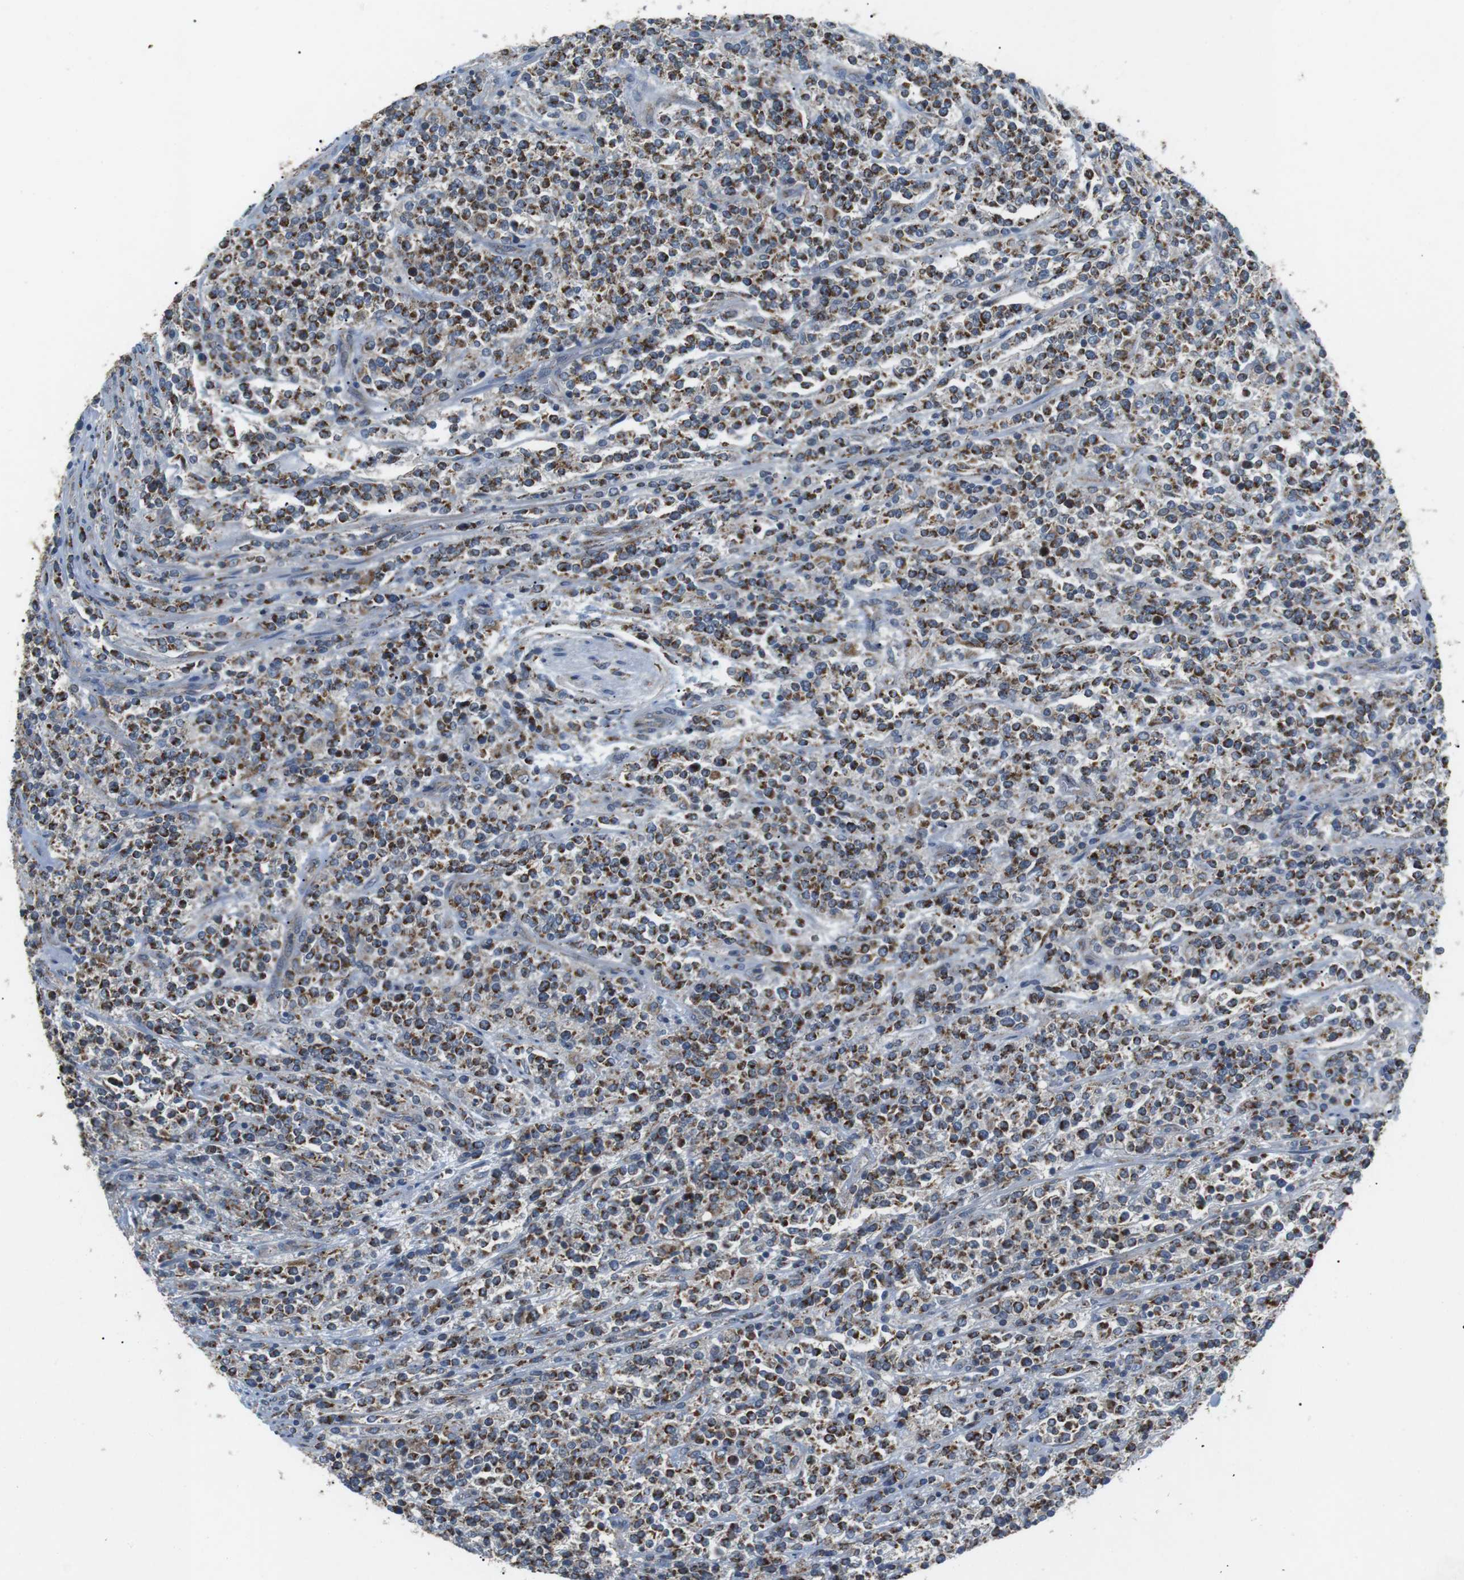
{"staining": {"intensity": "strong", "quantity": ">75%", "location": "cytoplasmic/membranous"}, "tissue": "lymphoma", "cell_type": "Tumor cells", "image_type": "cancer", "snomed": [{"axis": "morphology", "description": "Malignant lymphoma, non-Hodgkin's type, High grade"}, {"axis": "topography", "description": "Soft tissue"}], "caption": "Strong cytoplasmic/membranous protein positivity is present in about >75% of tumor cells in malignant lymphoma, non-Hodgkin's type (high-grade). (DAB IHC, brown staining for protein, blue staining for nuclei).", "gene": "BACE1", "patient": {"sex": "male", "age": 18}}